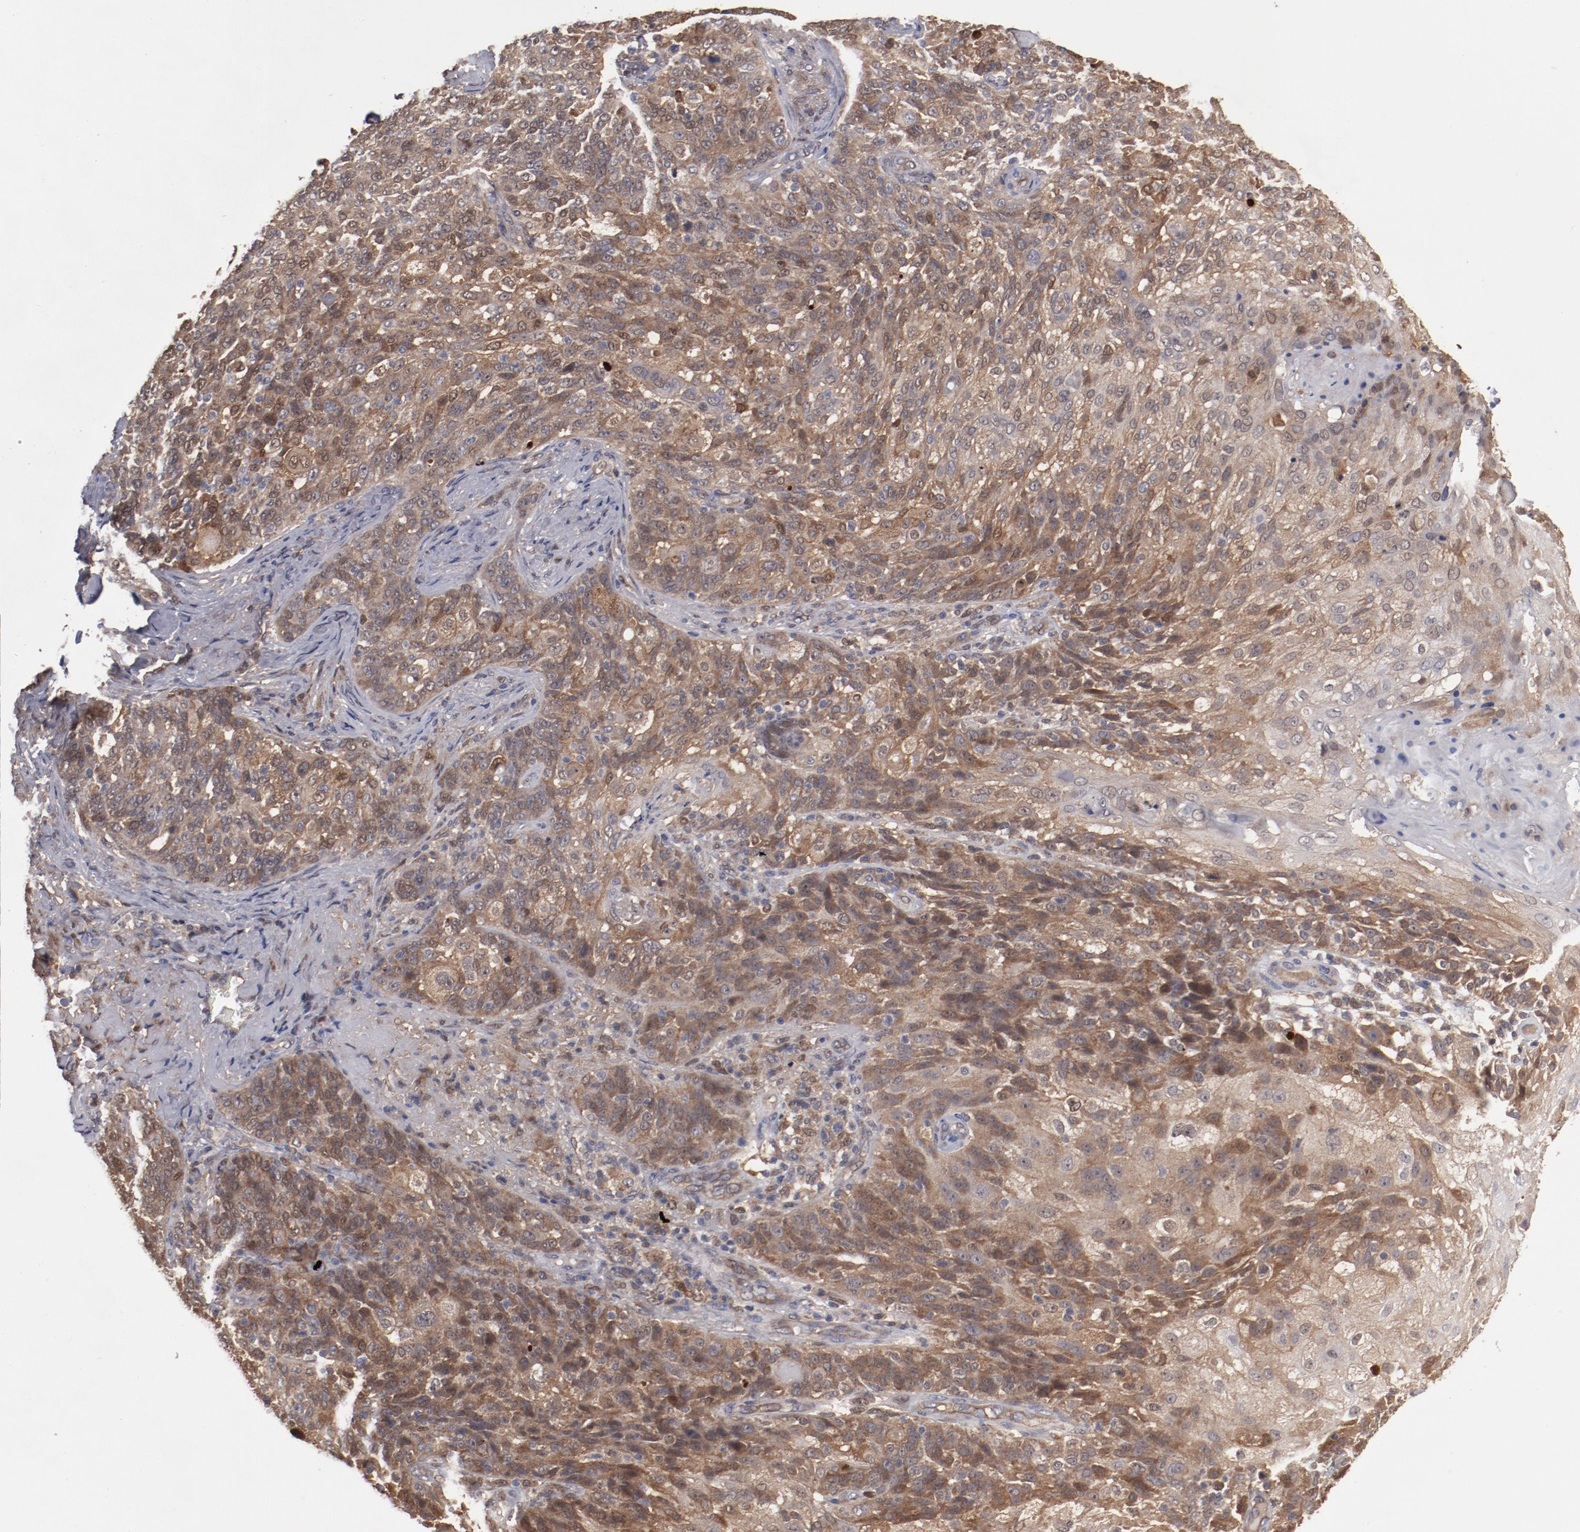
{"staining": {"intensity": "moderate", "quantity": ">75%", "location": "cytoplasmic/membranous"}, "tissue": "skin cancer", "cell_type": "Tumor cells", "image_type": "cancer", "snomed": [{"axis": "morphology", "description": "Normal tissue, NOS"}, {"axis": "morphology", "description": "Squamous cell carcinoma, NOS"}, {"axis": "topography", "description": "Skin"}], "caption": "Protein staining of squamous cell carcinoma (skin) tissue displays moderate cytoplasmic/membranous expression in approximately >75% of tumor cells.", "gene": "DNAAF2", "patient": {"sex": "female", "age": 83}}